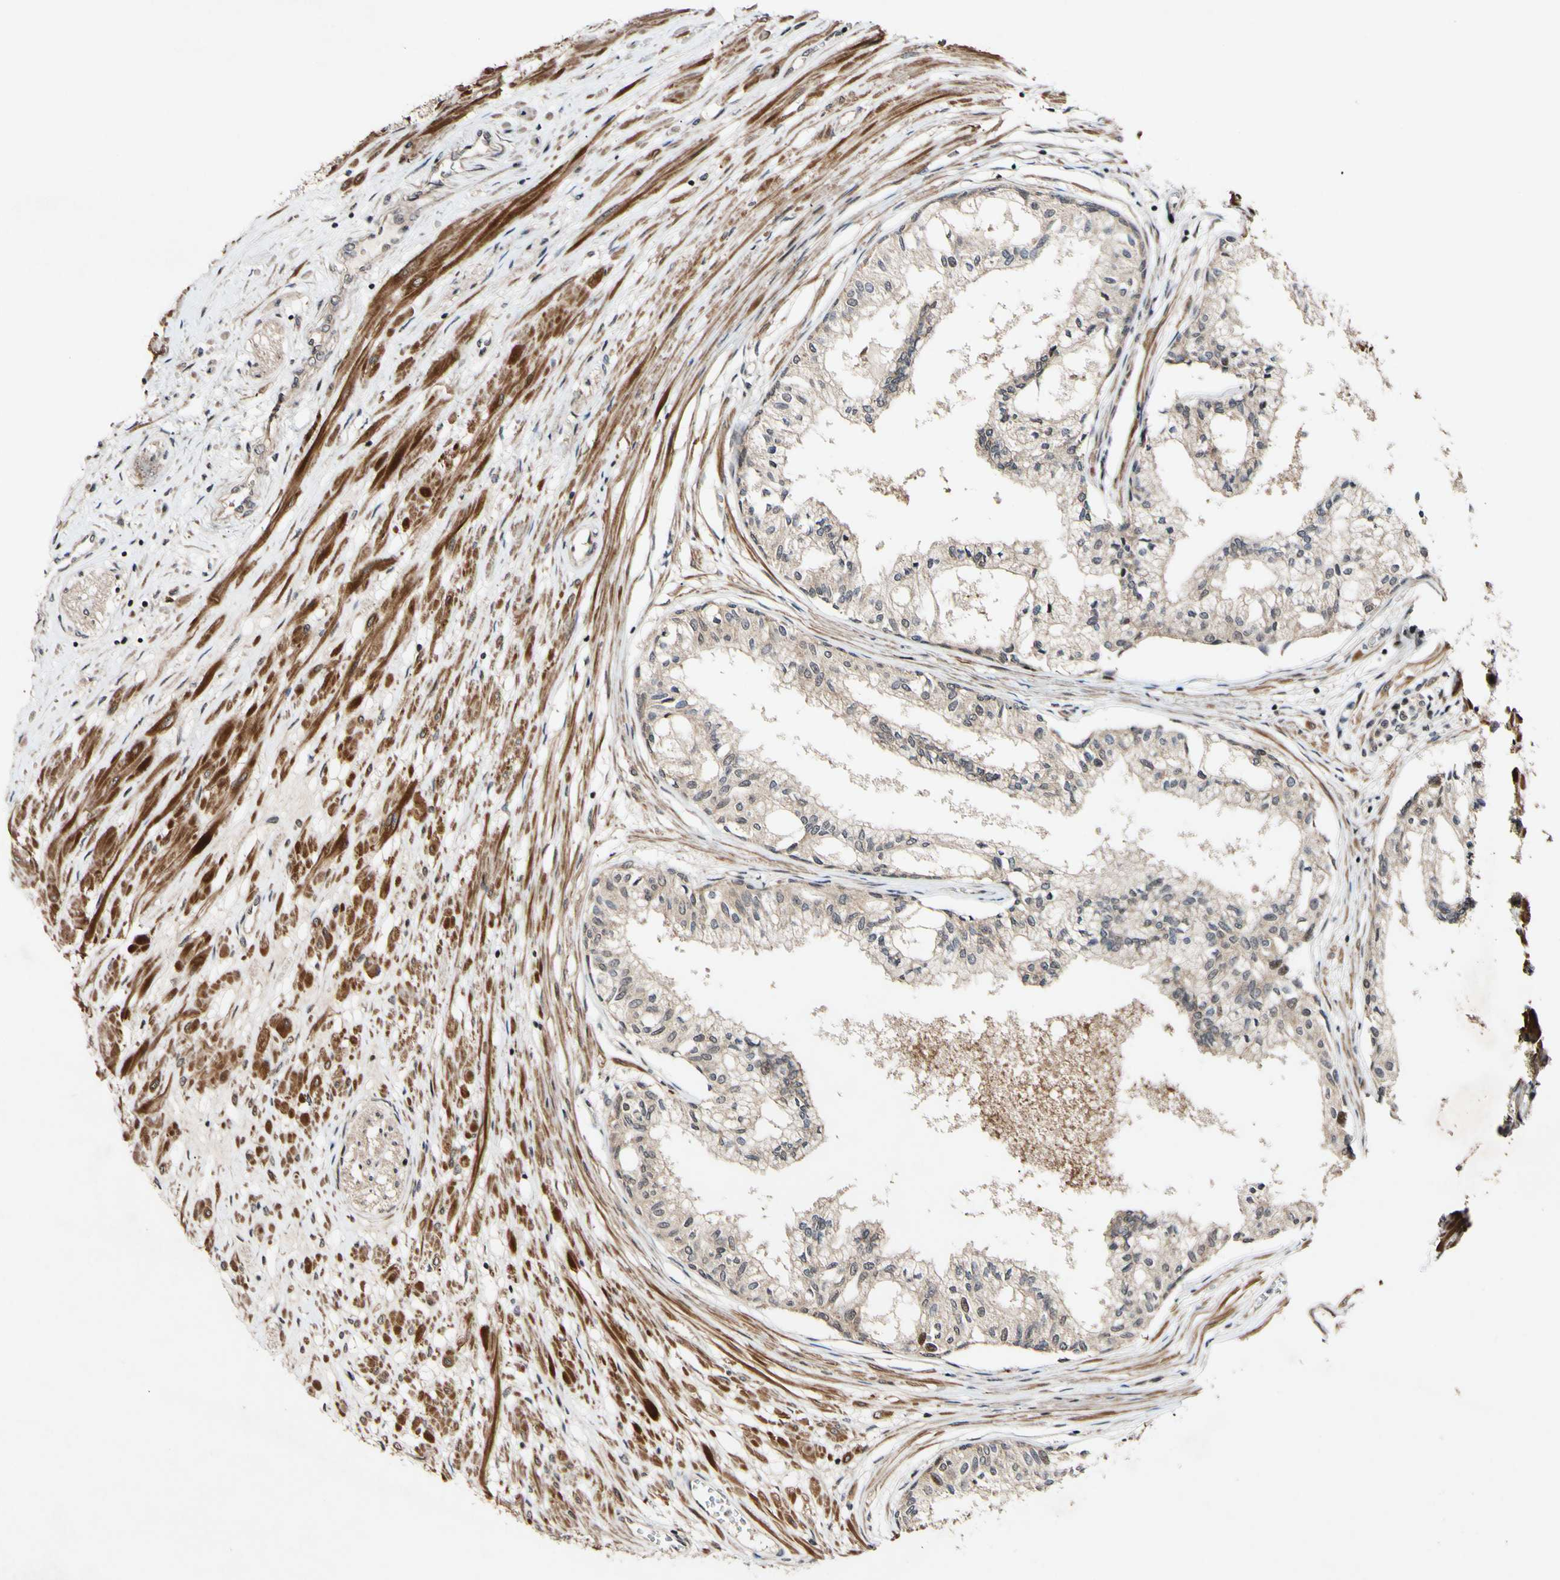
{"staining": {"intensity": "moderate", "quantity": ">75%", "location": "cytoplasmic/membranous"}, "tissue": "prostate", "cell_type": "Glandular cells", "image_type": "normal", "snomed": [{"axis": "morphology", "description": "Normal tissue, NOS"}, {"axis": "topography", "description": "Prostate"}, {"axis": "topography", "description": "Seminal veicle"}], "caption": "Benign prostate displays moderate cytoplasmic/membranous expression in about >75% of glandular cells, visualized by immunohistochemistry.", "gene": "CSNK1E", "patient": {"sex": "male", "age": 60}}